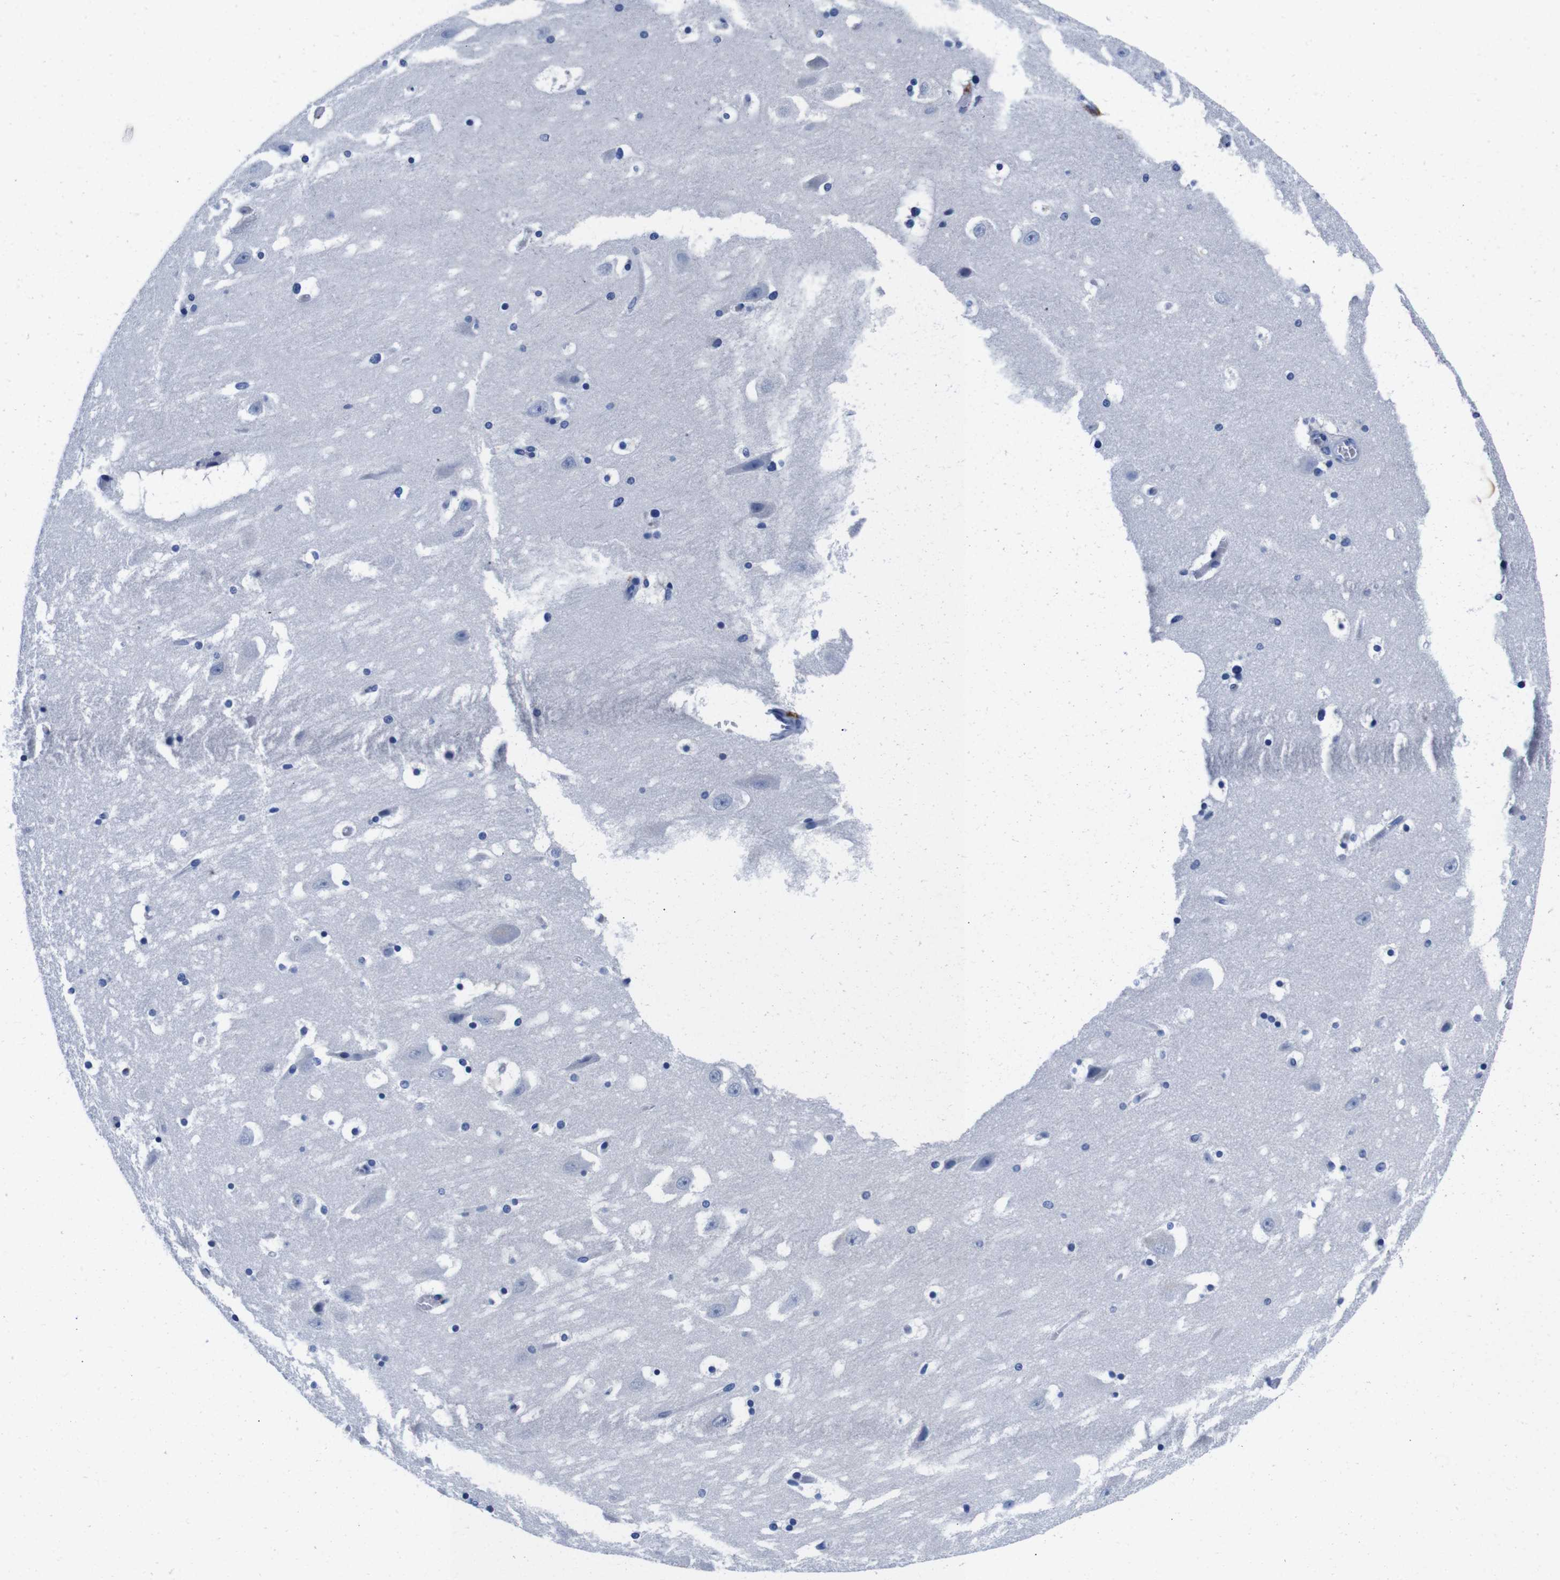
{"staining": {"intensity": "negative", "quantity": "none", "location": "none"}, "tissue": "hippocampus", "cell_type": "Glial cells", "image_type": "normal", "snomed": [{"axis": "morphology", "description": "Normal tissue, NOS"}, {"axis": "topography", "description": "Hippocampus"}], "caption": "DAB immunohistochemical staining of unremarkable human hippocampus exhibits no significant staining in glial cells. Nuclei are stained in blue.", "gene": "ENSG00000248993", "patient": {"sex": "male", "age": 45}}